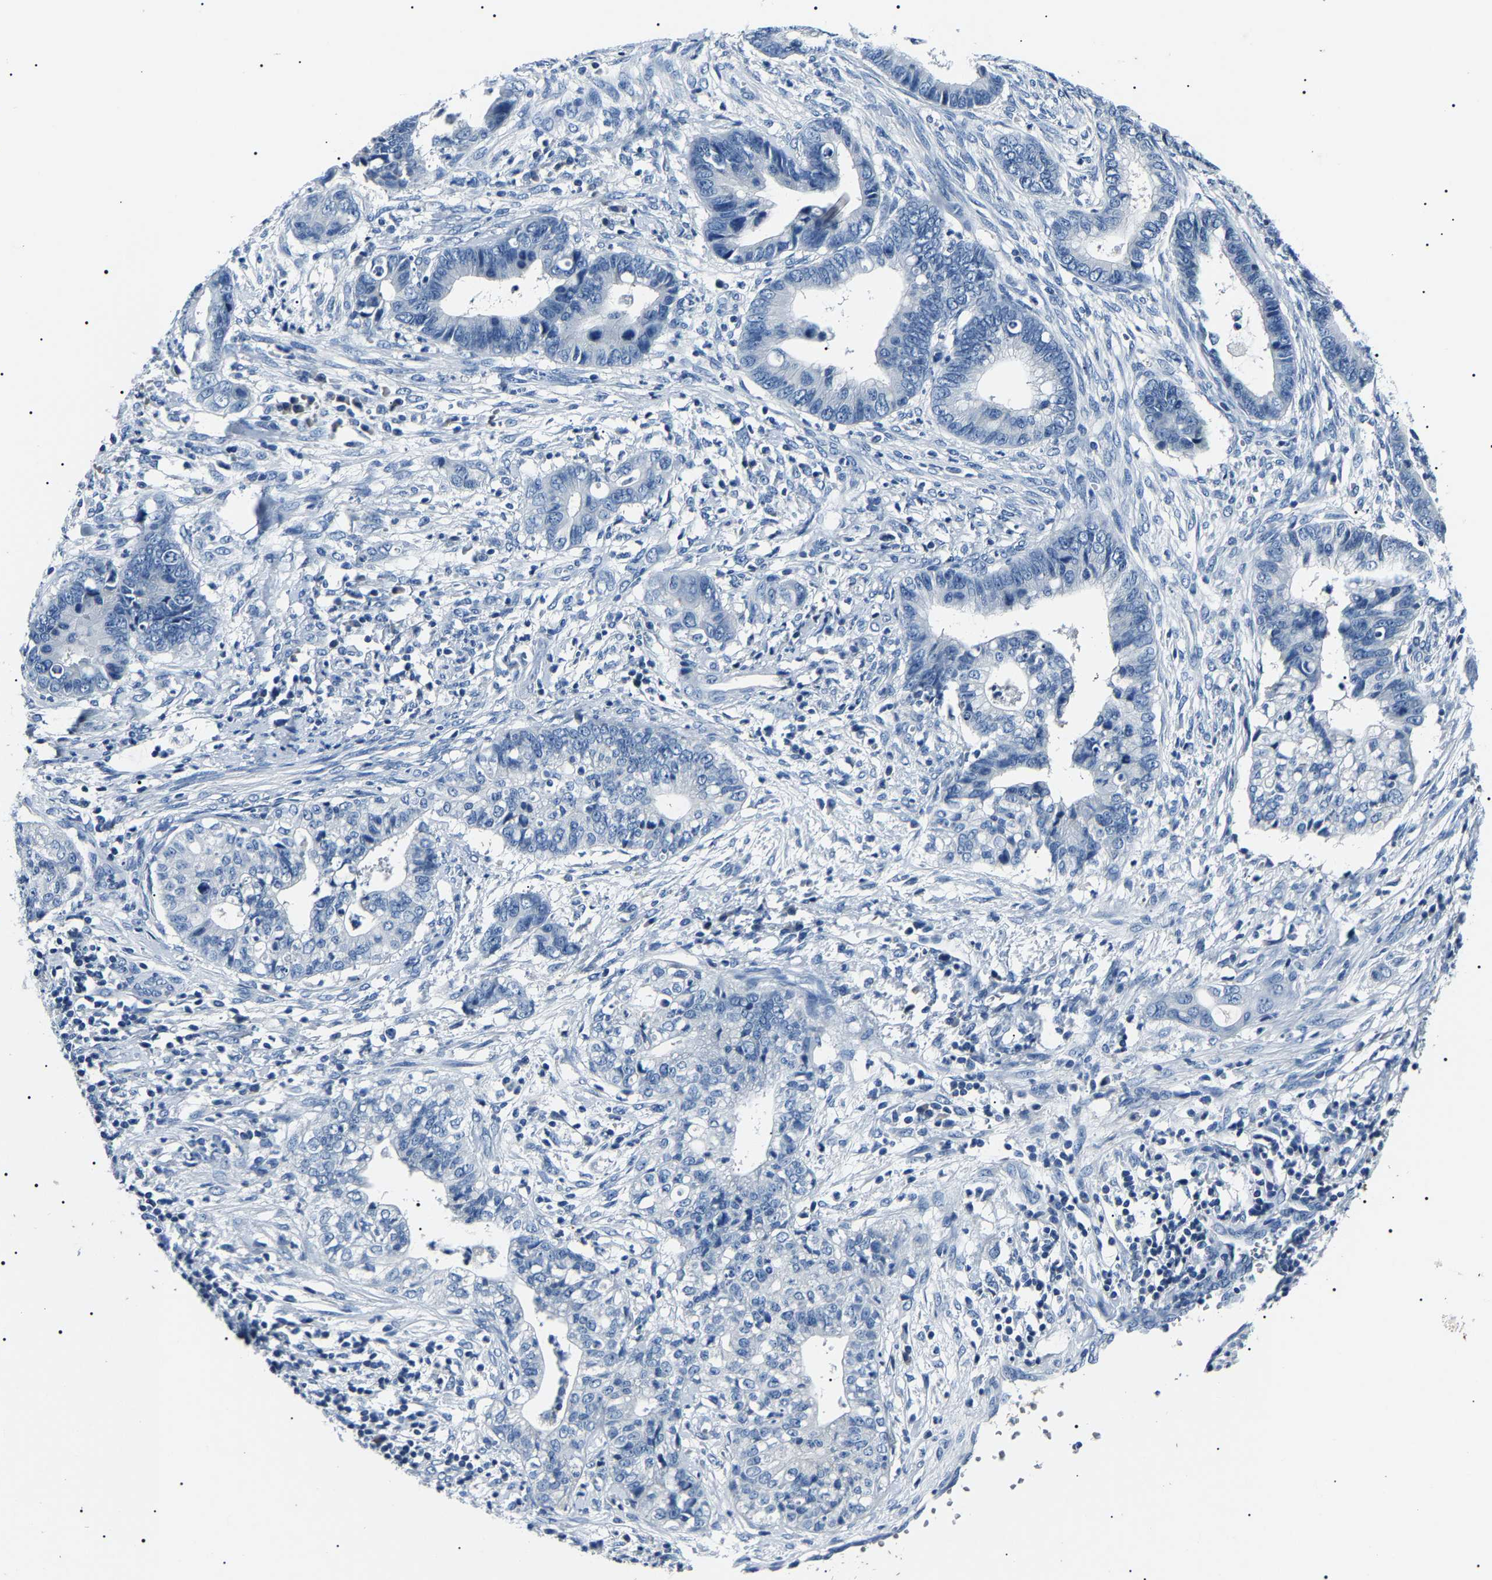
{"staining": {"intensity": "negative", "quantity": "none", "location": "none"}, "tissue": "cervical cancer", "cell_type": "Tumor cells", "image_type": "cancer", "snomed": [{"axis": "morphology", "description": "Adenocarcinoma, NOS"}, {"axis": "topography", "description": "Cervix"}], "caption": "Immunohistochemistry (IHC) image of human cervical adenocarcinoma stained for a protein (brown), which reveals no expression in tumor cells. (DAB immunohistochemistry (IHC) visualized using brightfield microscopy, high magnification).", "gene": "KLK15", "patient": {"sex": "female", "age": 44}}